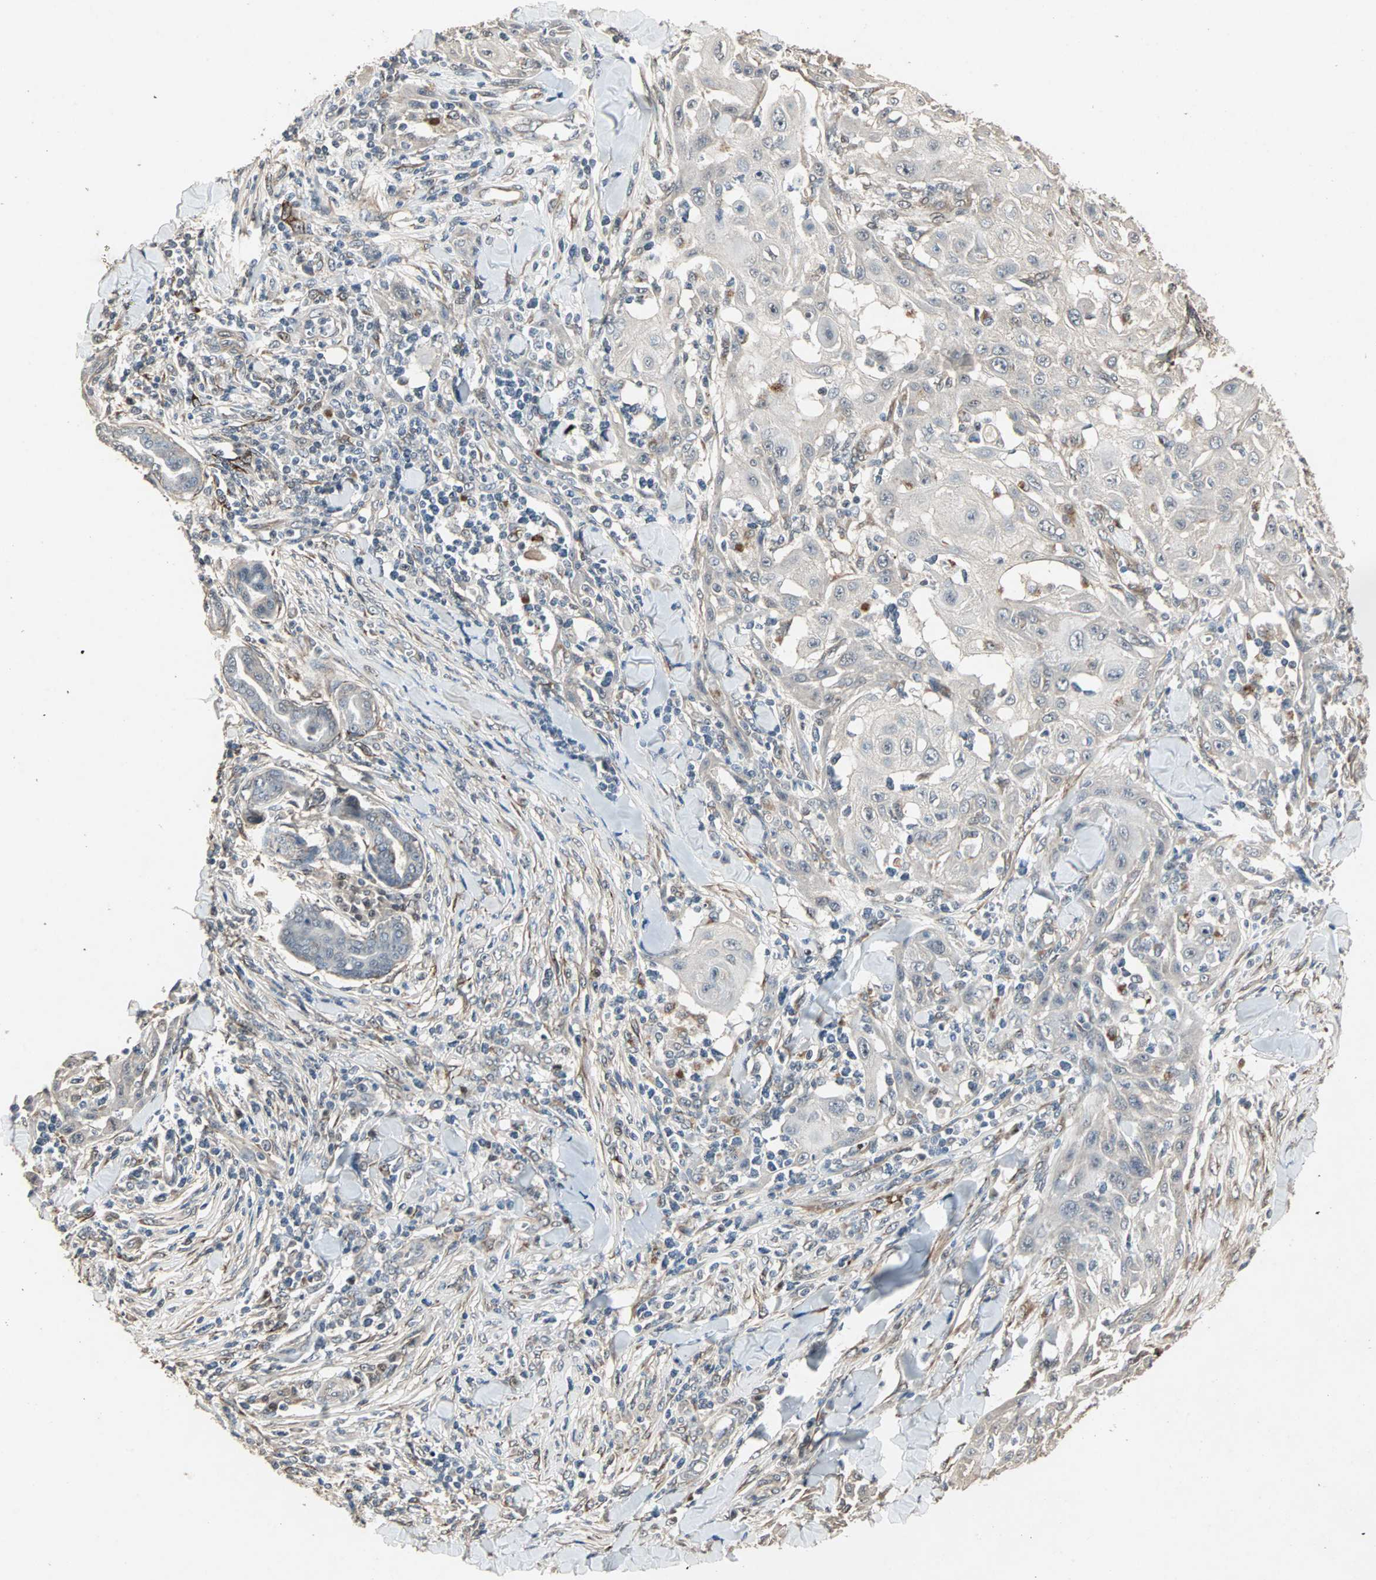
{"staining": {"intensity": "negative", "quantity": "none", "location": "none"}, "tissue": "skin cancer", "cell_type": "Tumor cells", "image_type": "cancer", "snomed": [{"axis": "morphology", "description": "Squamous cell carcinoma, NOS"}, {"axis": "topography", "description": "Skin"}], "caption": "DAB immunohistochemical staining of human squamous cell carcinoma (skin) shows no significant staining in tumor cells.", "gene": "TRPV4", "patient": {"sex": "male", "age": 24}}